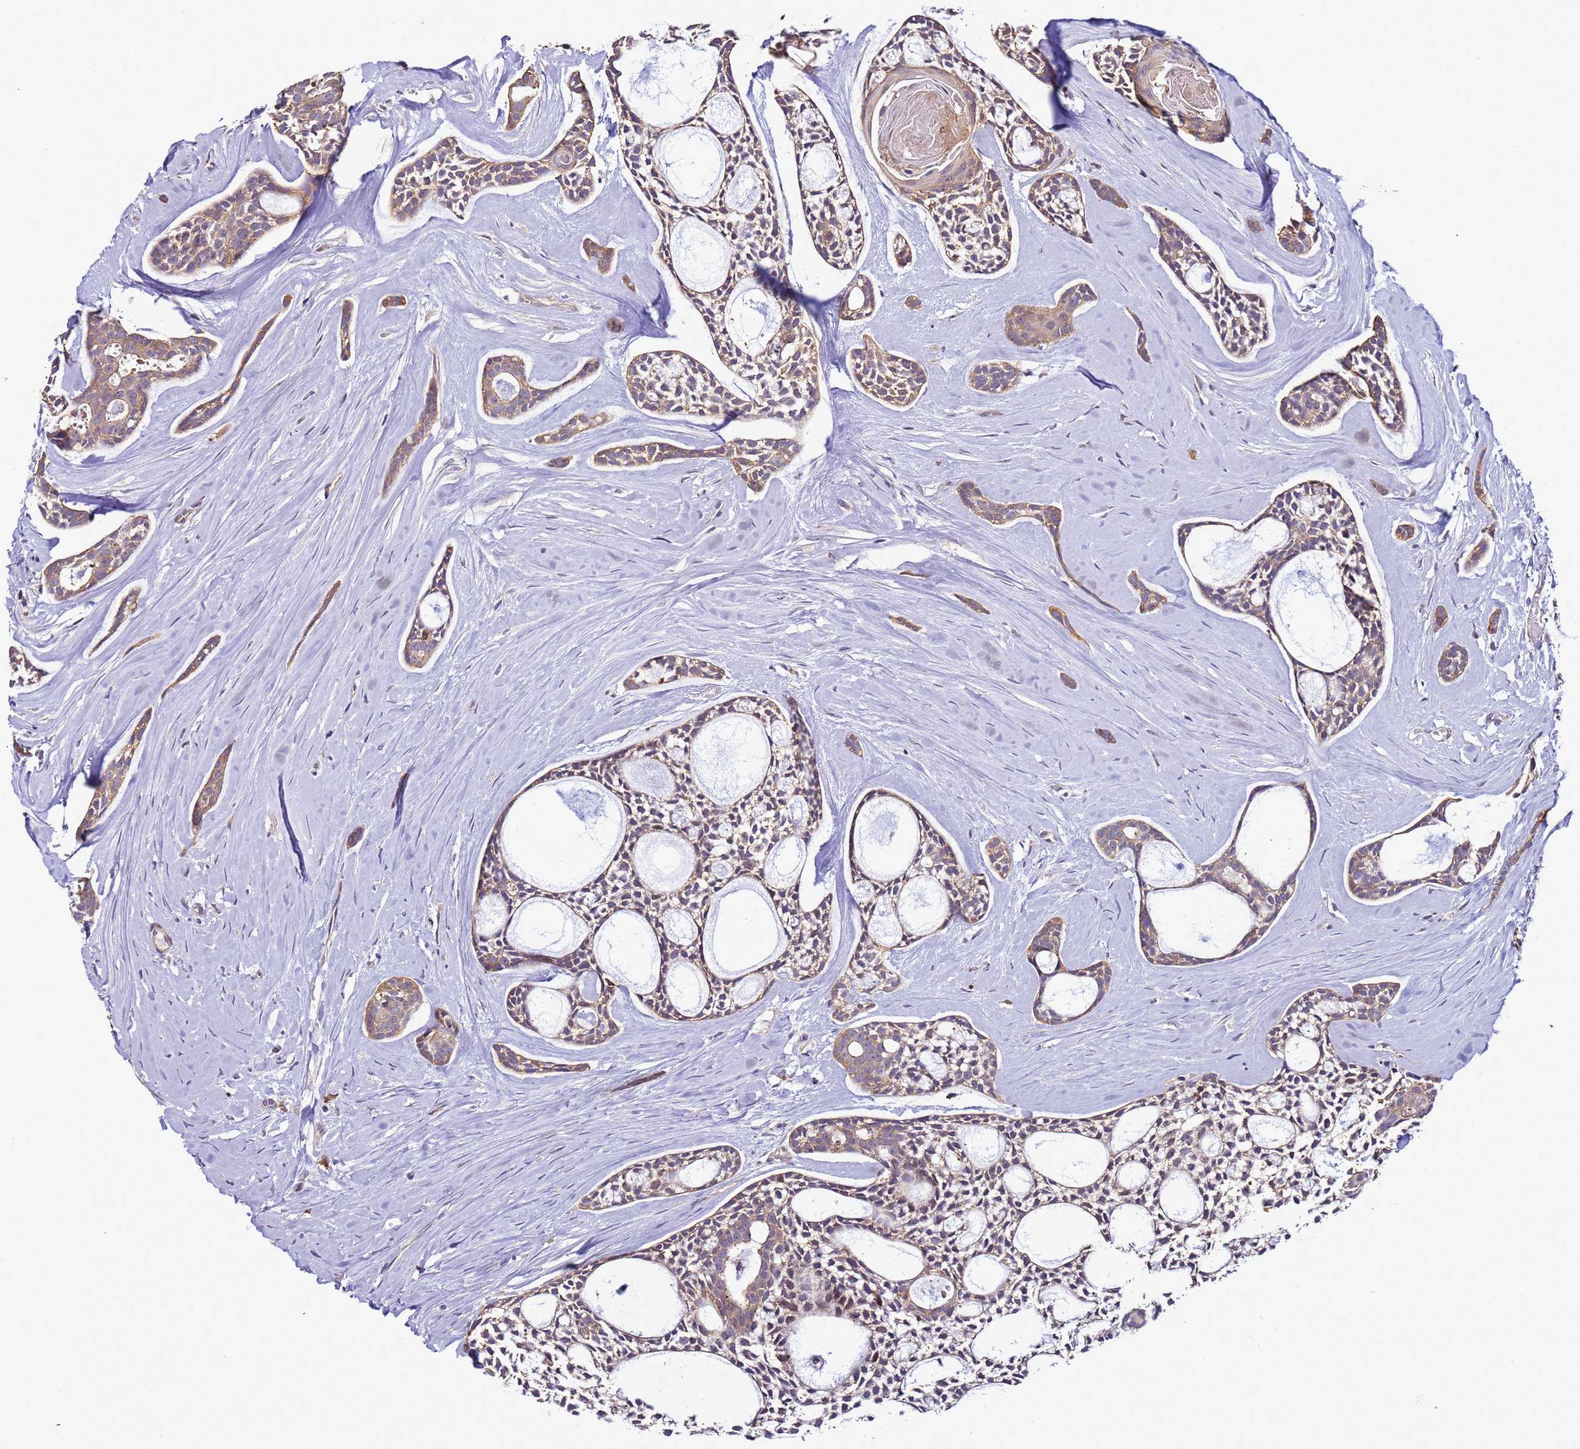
{"staining": {"intensity": "weak", "quantity": ">75%", "location": "cytoplasmic/membranous"}, "tissue": "head and neck cancer", "cell_type": "Tumor cells", "image_type": "cancer", "snomed": [{"axis": "morphology", "description": "Adenocarcinoma, NOS"}, {"axis": "topography", "description": "Subcutis"}, {"axis": "topography", "description": "Head-Neck"}], "caption": "Immunohistochemical staining of human head and neck cancer reveals low levels of weak cytoplasmic/membranous protein staining in approximately >75% of tumor cells. (IHC, brightfield microscopy, high magnification).", "gene": "GEN1", "patient": {"sex": "female", "age": 73}}